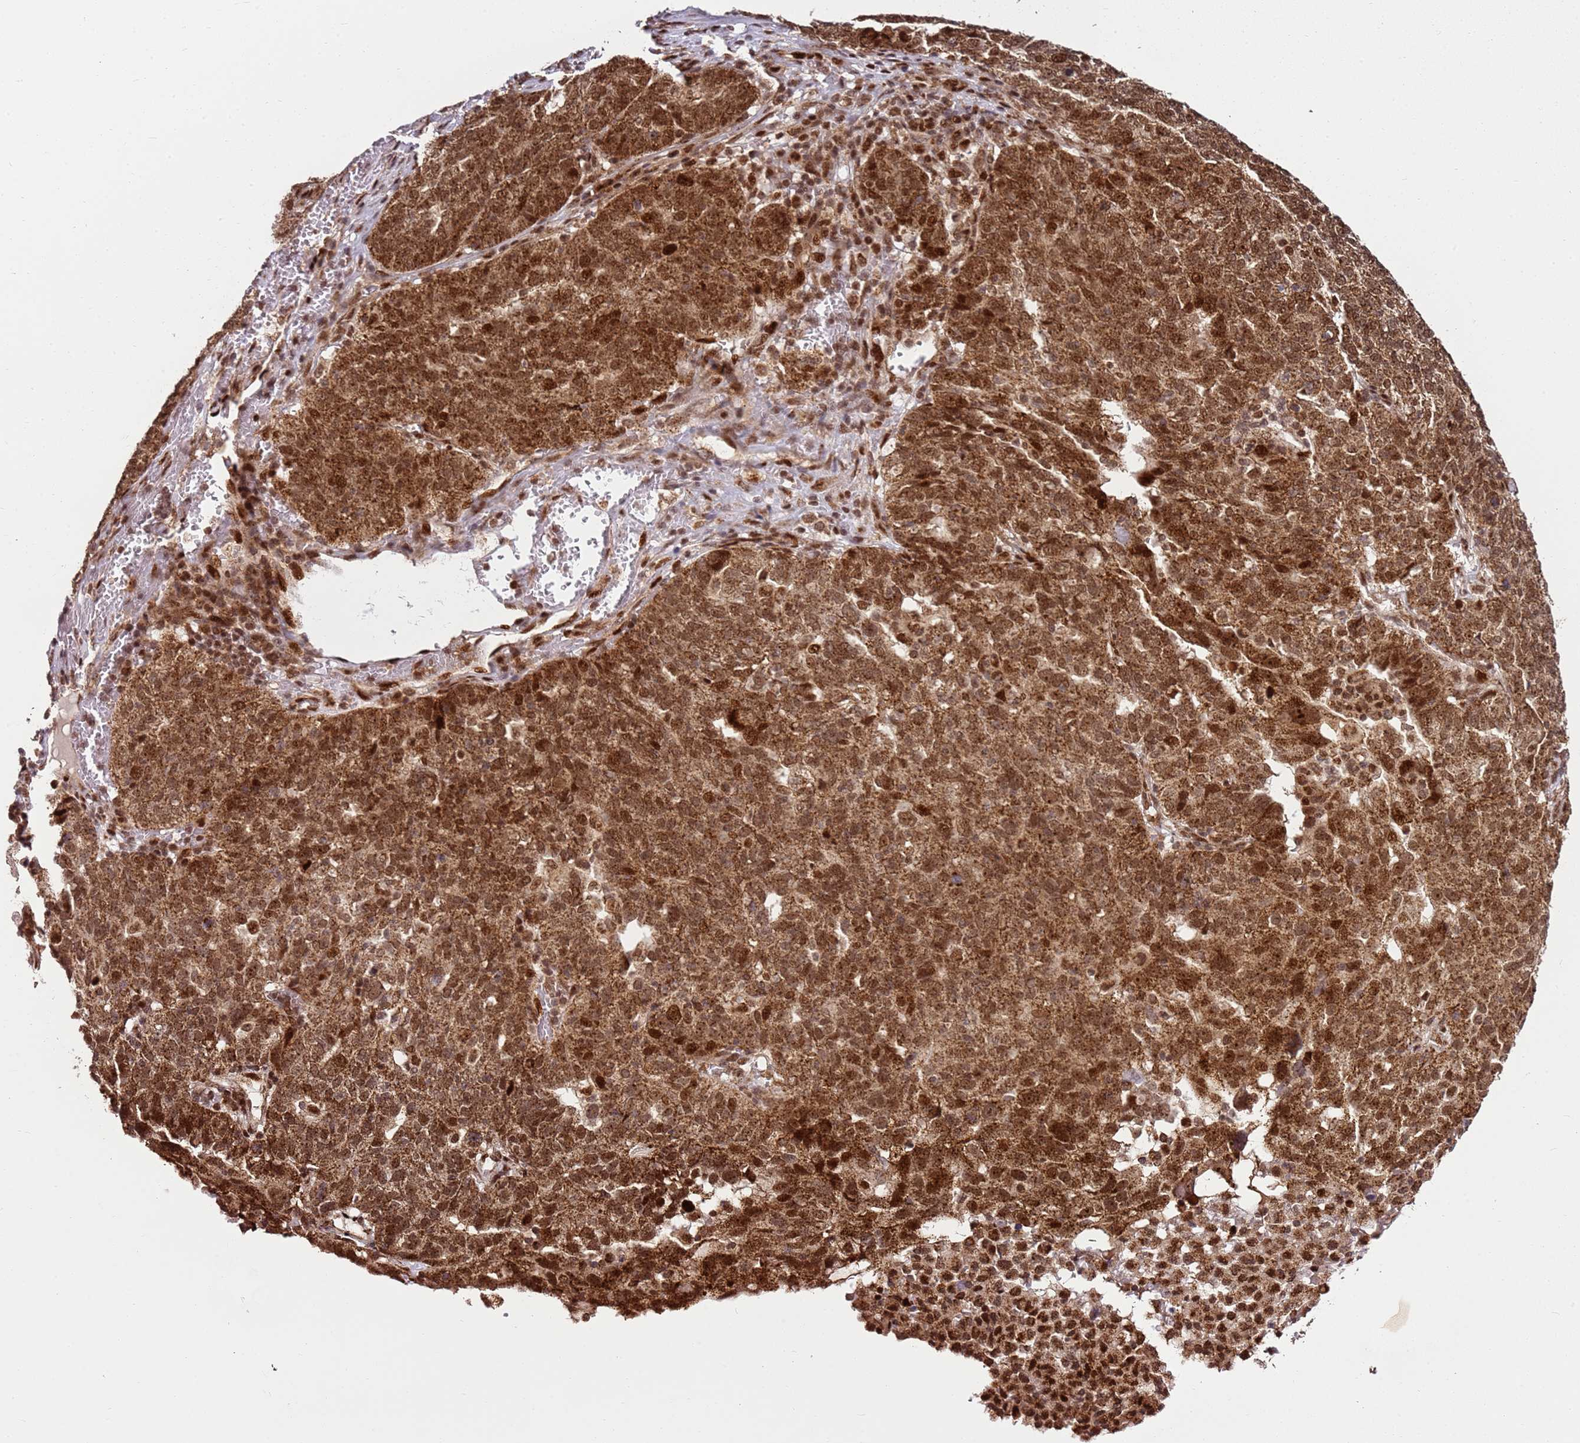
{"staining": {"intensity": "strong", "quantity": ">75%", "location": "cytoplasmic/membranous,nuclear"}, "tissue": "ovarian cancer", "cell_type": "Tumor cells", "image_type": "cancer", "snomed": [{"axis": "morphology", "description": "Cystadenocarcinoma, serous, NOS"}, {"axis": "topography", "description": "Ovary"}], "caption": "Immunohistochemical staining of serous cystadenocarcinoma (ovarian) displays strong cytoplasmic/membranous and nuclear protein staining in about >75% of tumor cells.", "gene": "PEX14", "patient": {"sex": "female", "age": 59}}